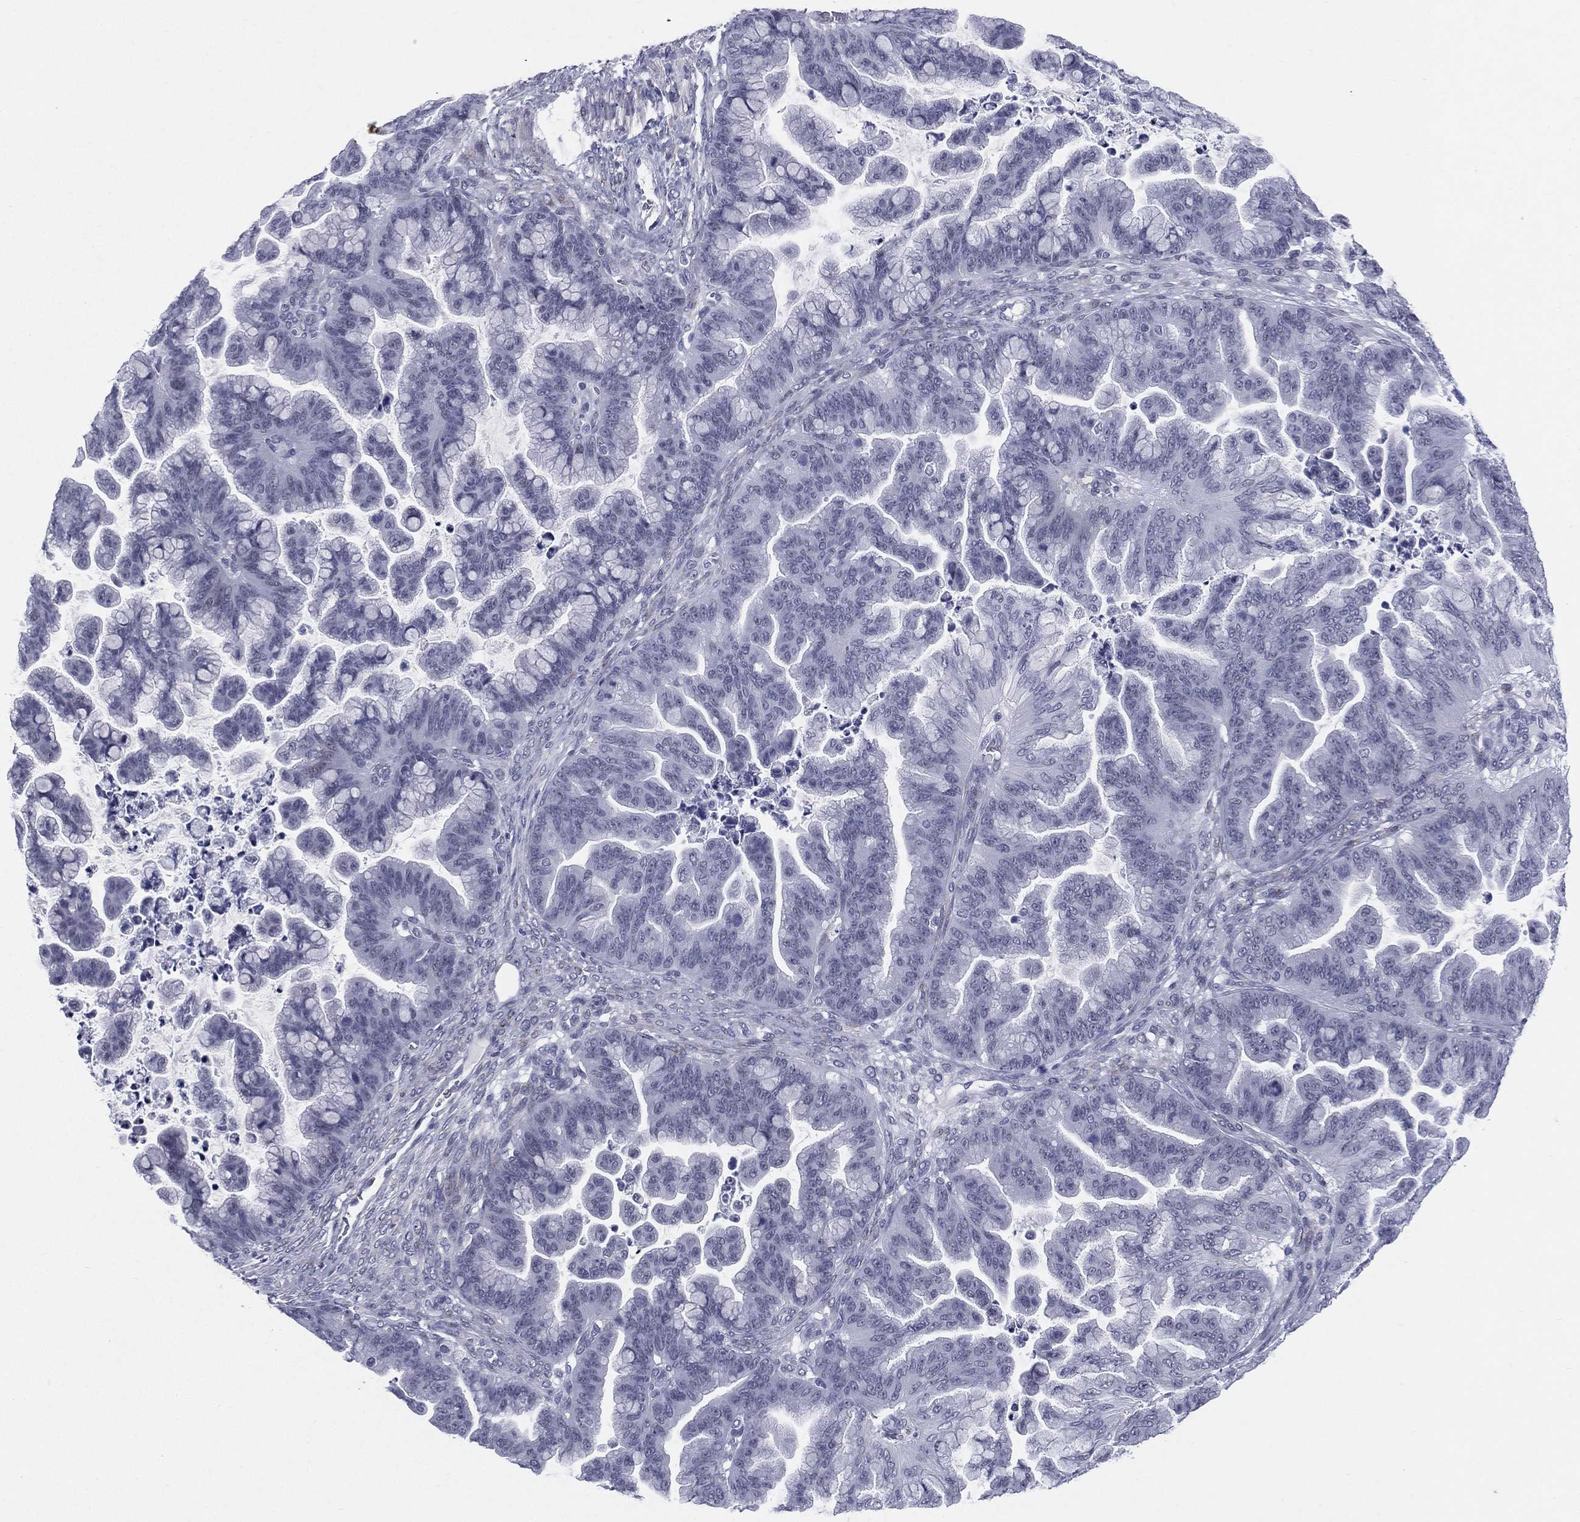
{"staining": {"intensity": "negative", "quantity": "none", "location": "none"}, "tissue": "ovarian cancer", "cell_type": "Tumor cells", "image_type": "cancer", "snomed": [{"axis": "morphology", "description": "Cystadenocarcinoma, mucinous, NOS"}, {"axis": "topography", "description": "Ovary"}], "caption": "The immunohistochemistry histopathology image has no significant positivity in tumor cells of ovarian cancer tissue.", "gene": "HLA-DOA", "patient": {"sex": "female", "age": 67}}